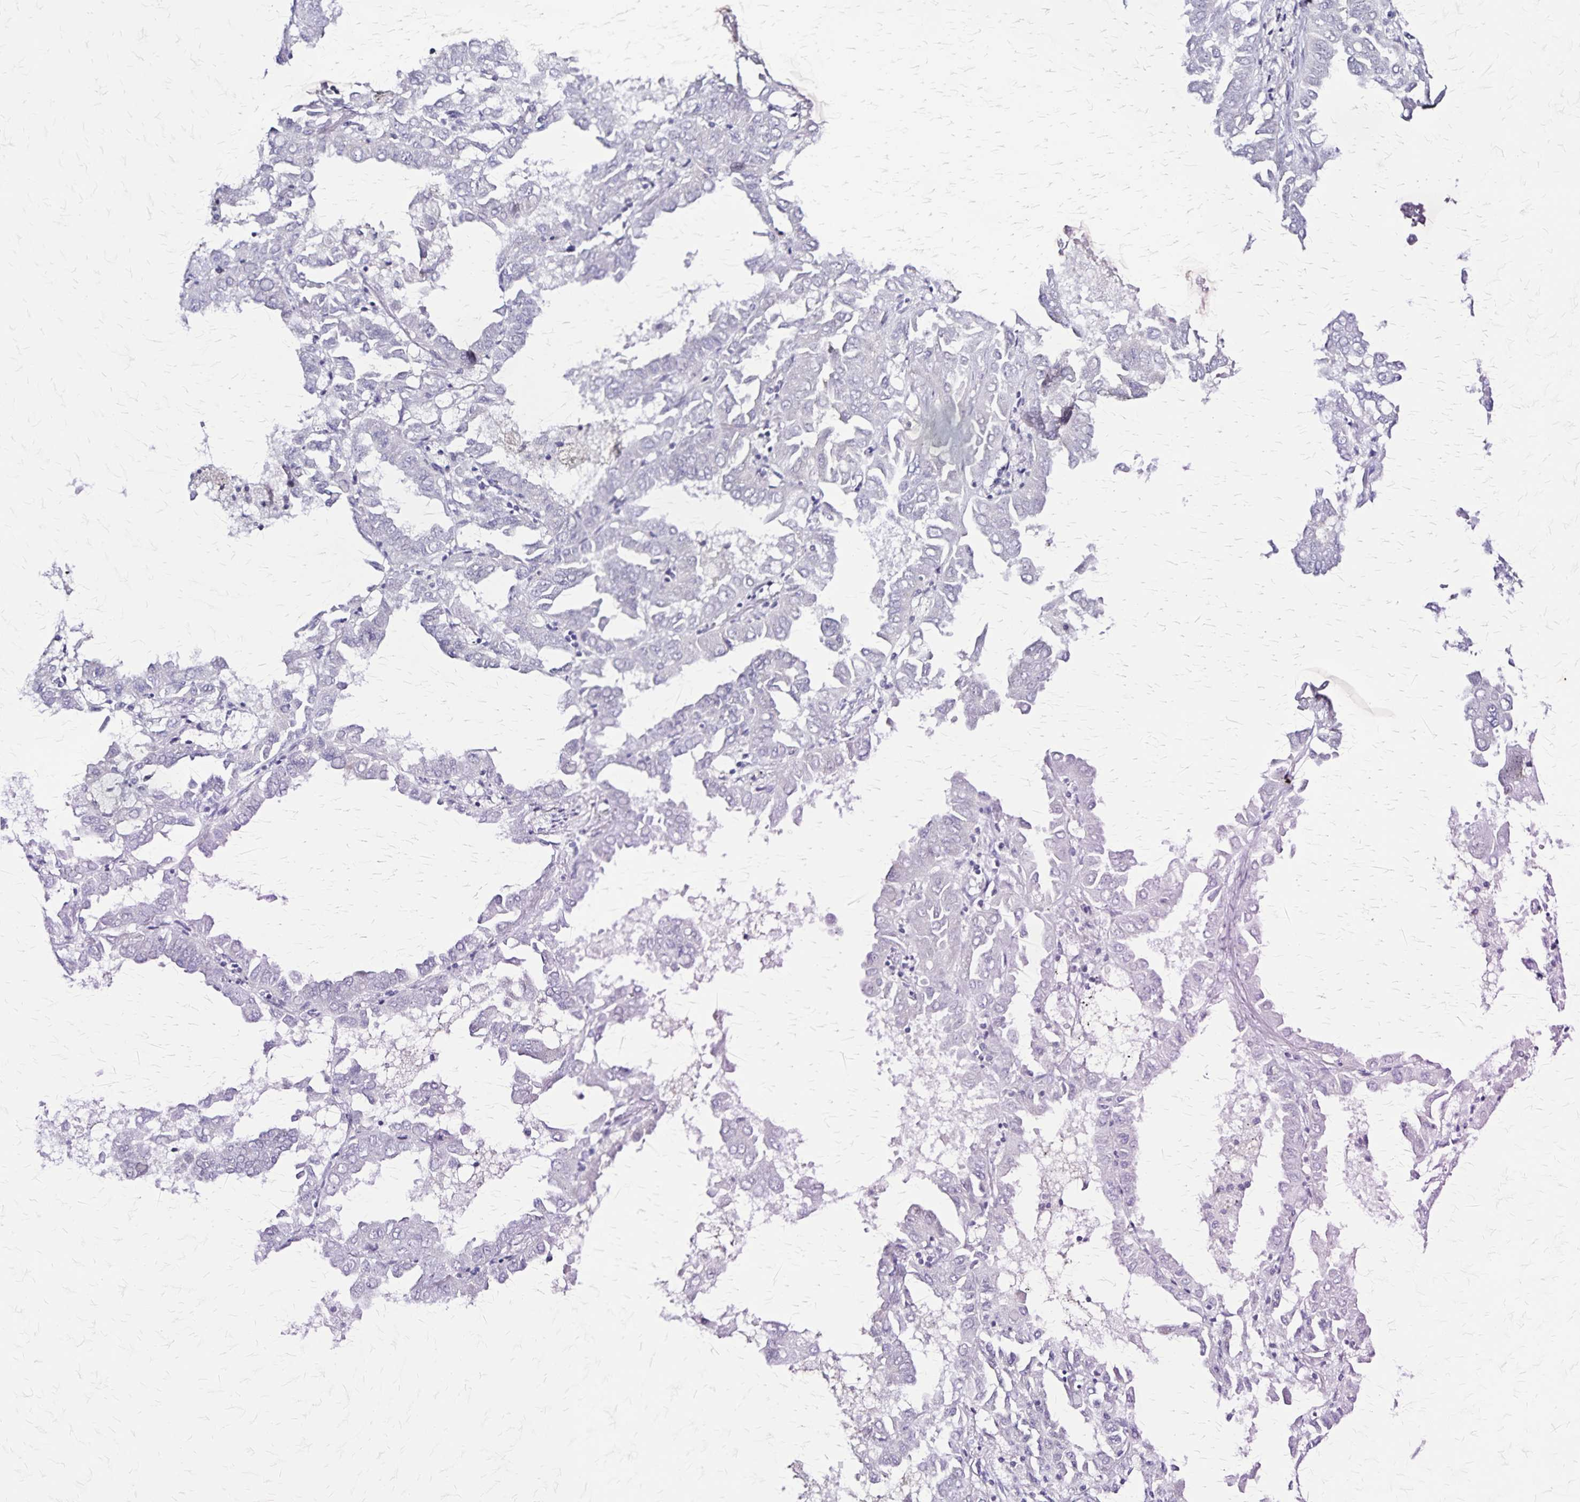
{"staining": {"intensity": "negative", "quantity": "none", "location": "none"}, "tissue": "lung cancer", "cell_type": "Tumor cells", "image_type": "cancer", "snomed": [{"axis": "morphology", "description": "Adenocarcinoma, NOS"}, {"axis": "topography", "description": "Lung"}], "caption": "Immunohistochemistry micrograph of human lung cancer stained for a protein (brown), which exhibits no staining in tumor cells. (DAB immunohistochemistry visualized using brightfield microscopy, high magnification).", "gene": "PLXNA4", "patient": {"sex": "male", "age": 64}}